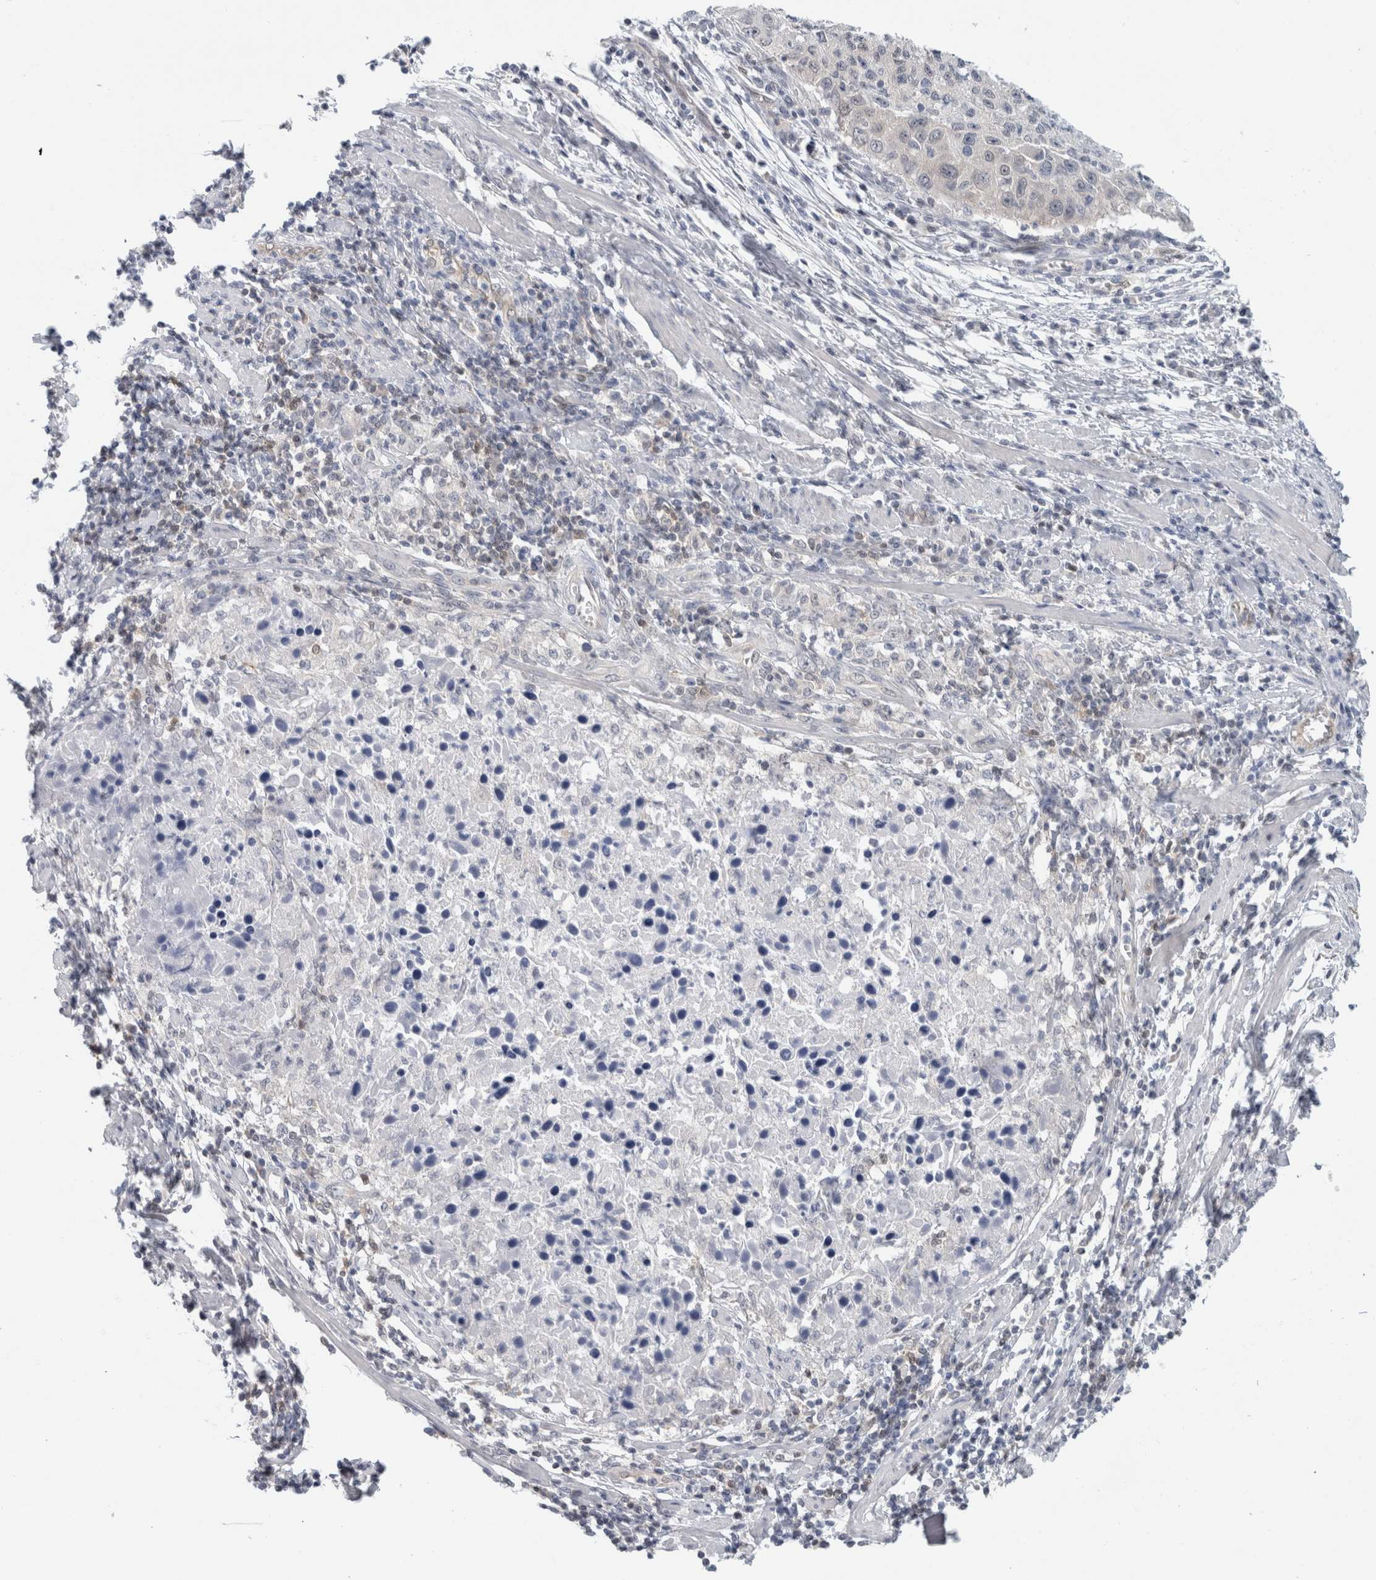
{"staining": {"intensity": "negative", "quantity": "none", "location": "none"}, "tissue": "cervical cancer", "cell_type": "Tumor cells", "image_type": "cancer", "snomed": [{"axis": "morphology", "description": "Squamous cell carcinoma, NOS"}, {"axis": "topography", "description": "Cervix"}], "caption": "The histopathology image displays no significant expression in tumor cells of cervical squamous cell carcinoma.", "gene": "CASP6", "patient": {"sex": "female", "age": 53}}